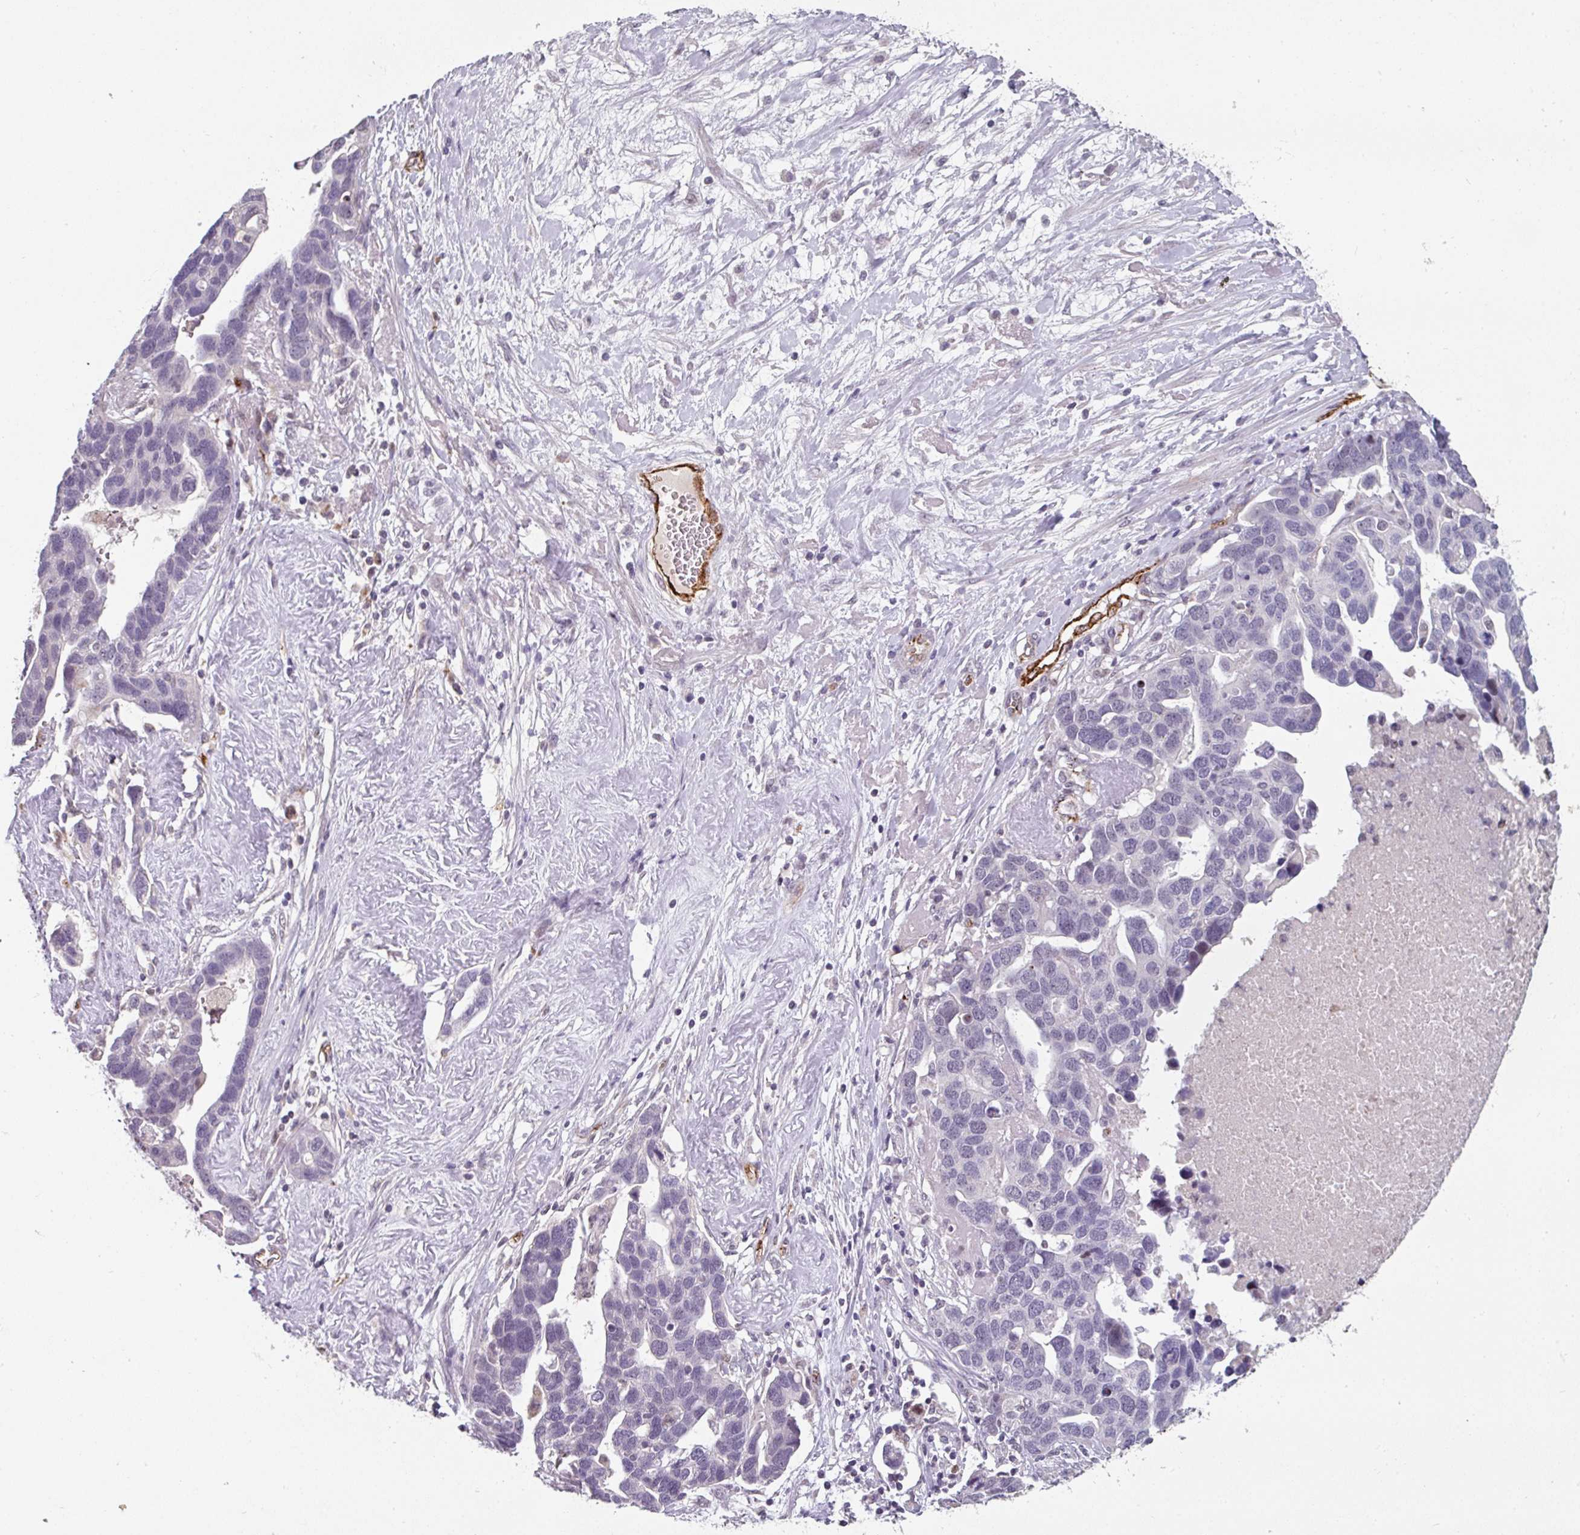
{"staining": {"intensity": "negative", "quantity": "none", "location": "none"}, "tissue": "ovarian cancer", "cell_type": "Tumor cells", "image_type": "cancer", "snomed": [{"axis": "morphology", "description": "Cystadenocarcinoma, serous, NOS"}, {"axis": "topography", "description": "Ovary"}], "caption": "Immunohistochemical staining of ovarian cancer (serous cystadenocarcinoma) demonstrates no significant staining in tumor cells.", "gene": "SIDT2", "patient": {"sex": "female", "age": 54}}